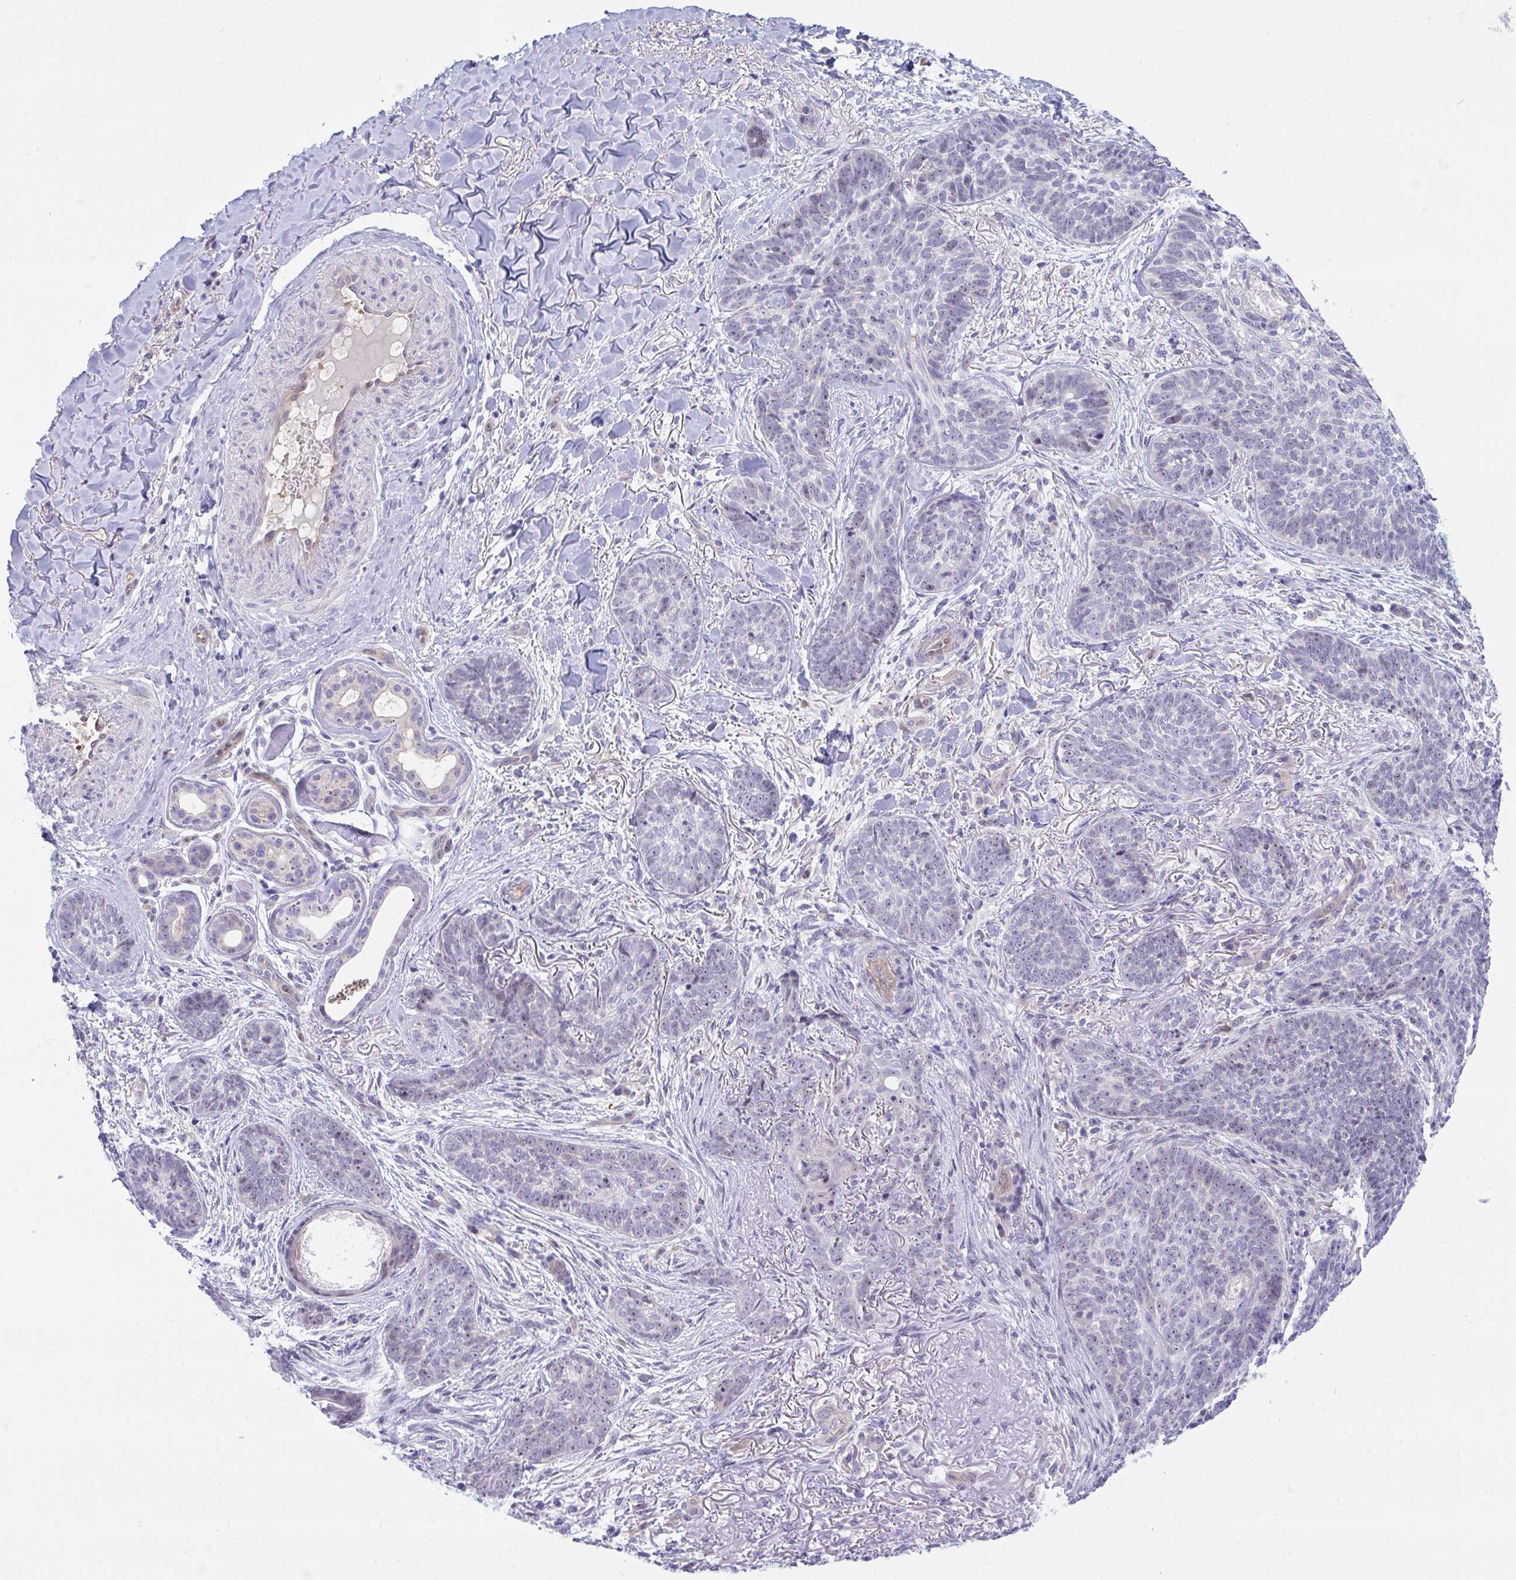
{"staining": {"intensity": "weak", "quantity": "<25%", "location": "nuclear"}, "tissue": "skin cancer", "cell_type": "Tumor cells", "image_type": "cancer", "snomed": [{"axis": "morphology", "description": "Basal cell carcinoma"}, {"axis": "topography", "description": "Skin"}, {"axis": "topography", "description": "Skin of face"}], "caption": "IHC of human skin basal cell carcinoma exhibits no expression in tumor cells.", "gene": "CENPQ", "patient": {"sex": "male", "age": 88}}